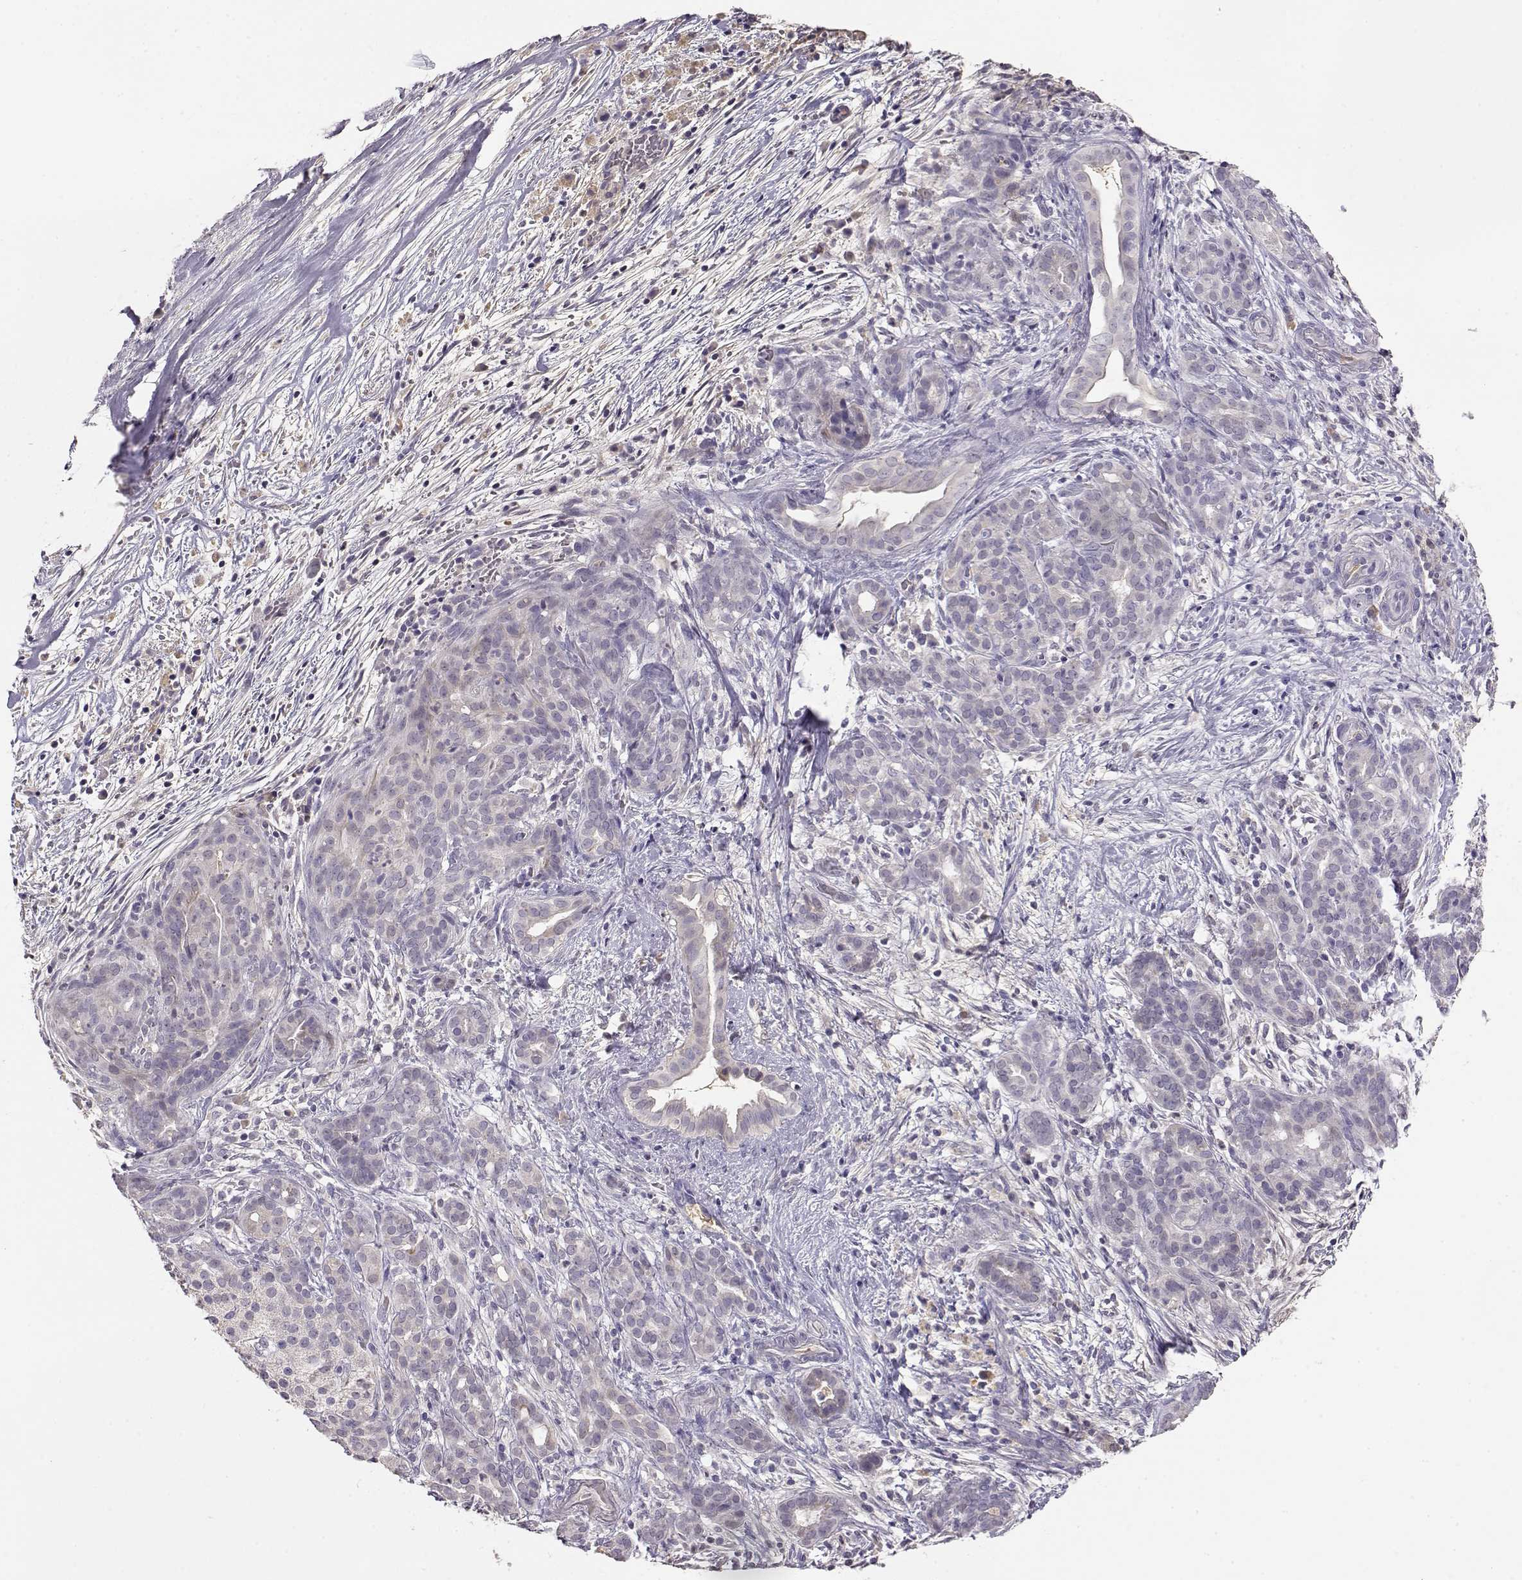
{"staining": {"intensity": "negative", "quantity": "none", "location": "none"}, "tissue": "pancreatic cancer", "cell_type": "Tumor cells", "image_type": "cancer", "snomed": [{"axis": "morphology", "description": "Adenocarcinoma, NOS"}, {"axis": "topography", "description": "Pancreas"}], "caption": "High magnification brightfield microscopy of adenocarcinoma (pancreatic) stained with DAB (brown) and counterstained with hematoxylin (blue): tumor cells show no significant positivity.", "gene": "TACR1", "patient": {"sex": "male", "age": 44}}